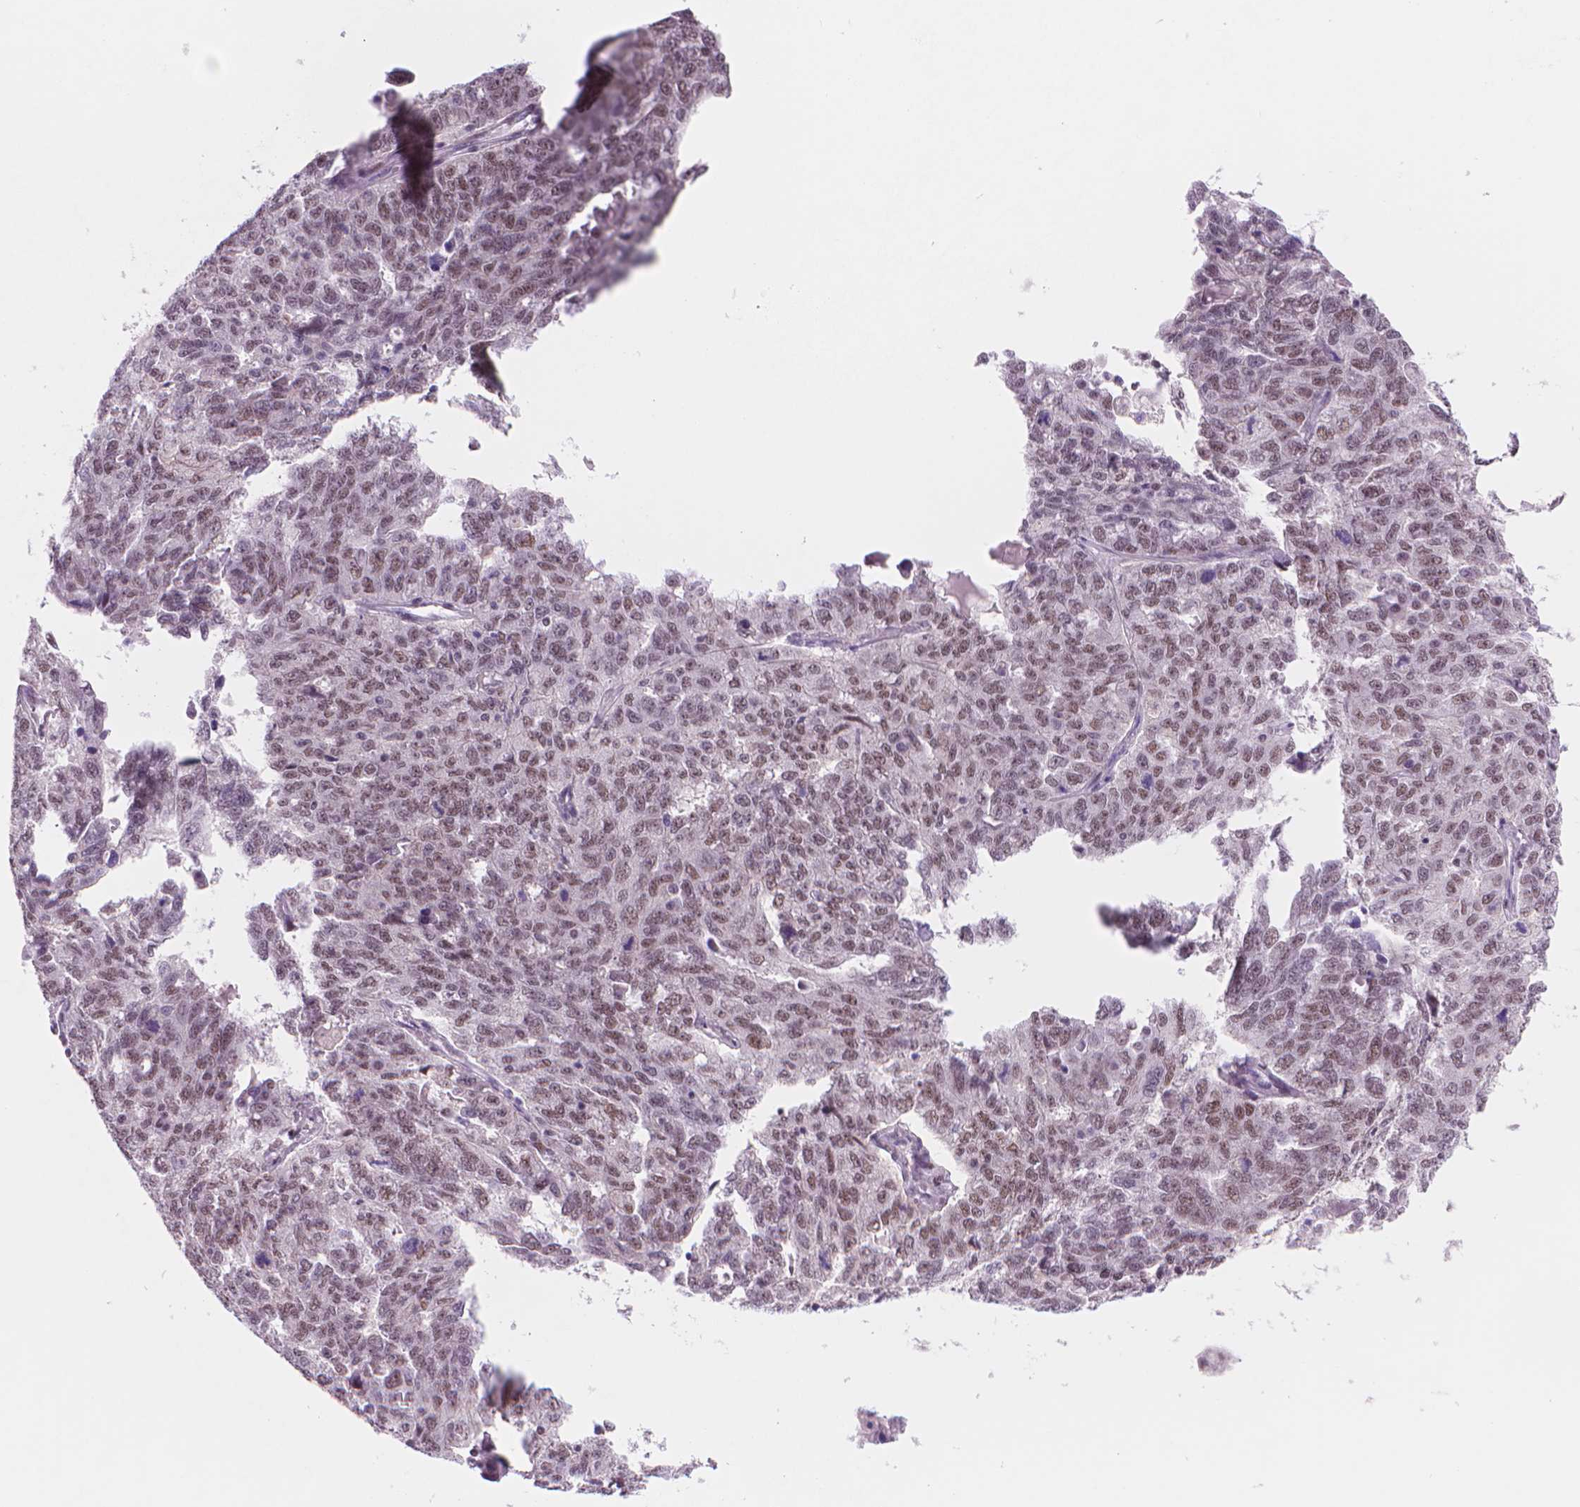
{"staining": {"intensity": "weak", "quantity": "25%-75%", "location": "nuclear"}, "tissue": "ovarian cancer", "cell_type": "Tumor cells", "image_type": "cancer", "snomed": [{"axis": "morphology", "description": "Cystadenocarcinoma, serous, NOS"}, {"axis": "topography", "description": "Ovary"}], "caption": "Ovarian cancer stained for a protein exhibits weak nuclear positivity in tumor cells. Nuclei are stained in blue.", "gene": "POLR3D", "patient": {"sex": "female", "age": 71}}